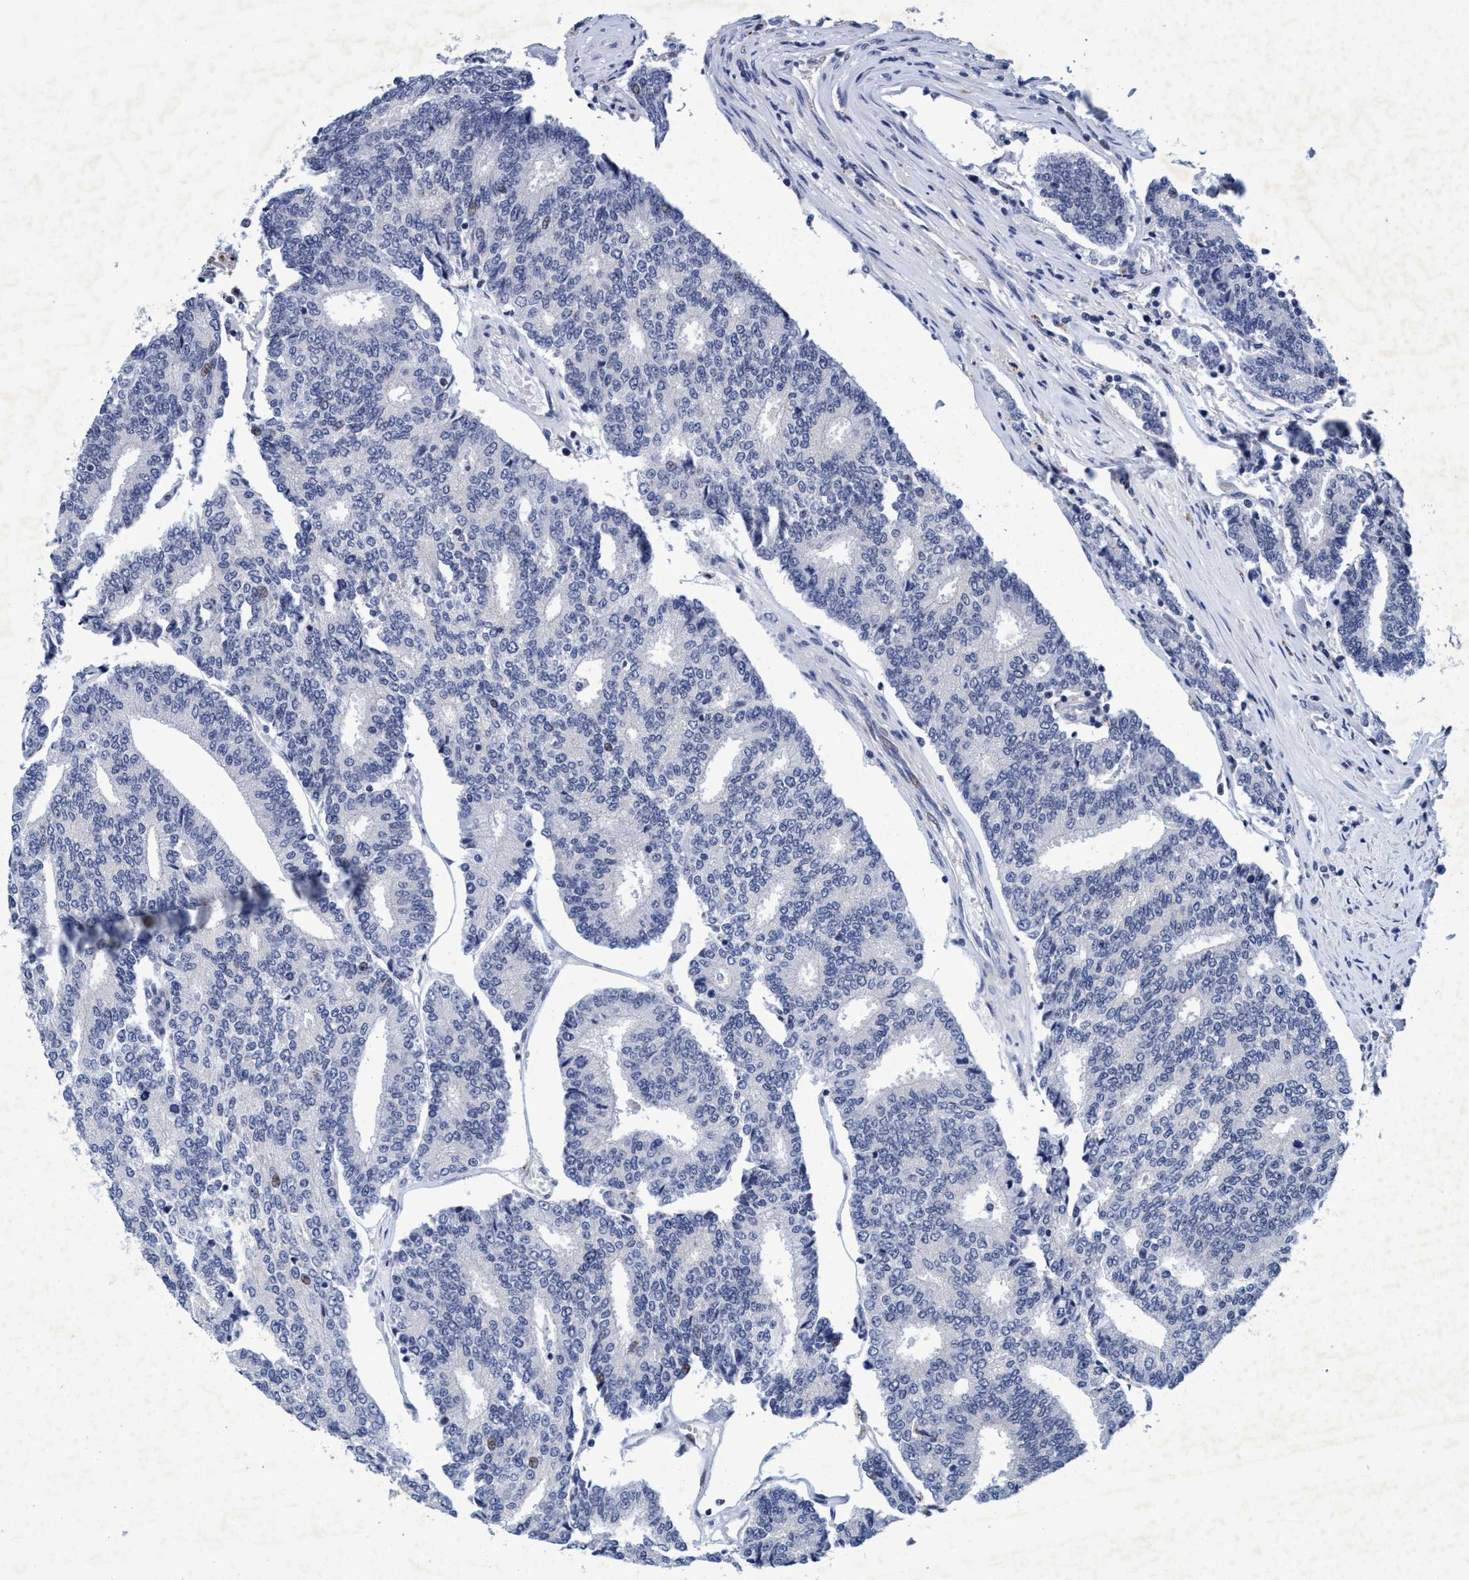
{"staining": {"intensity": "negative", "quantity": "none", "location": "none"}, "tissue": "prostate cancer", "cell_type": "Tumor cells", "image_type": "cancer", "snomed": [{"axis": "morphology", "description": "Normal tissue, NOS"}, {"axis": "morphology", "description": "Adenocarcinoma, High grade"}, {"axis": "topography", "description": "Prostate"}, {"axis": "topography", "description": "Seminal veicle"}], "caption": "This is an IHC photomicrograph of prostate cancer (high-grade adenocarcinoma). There is no expression in tumor cells.", "gene": "GRB14", "patient": {"sex": "male", "age": 55}}